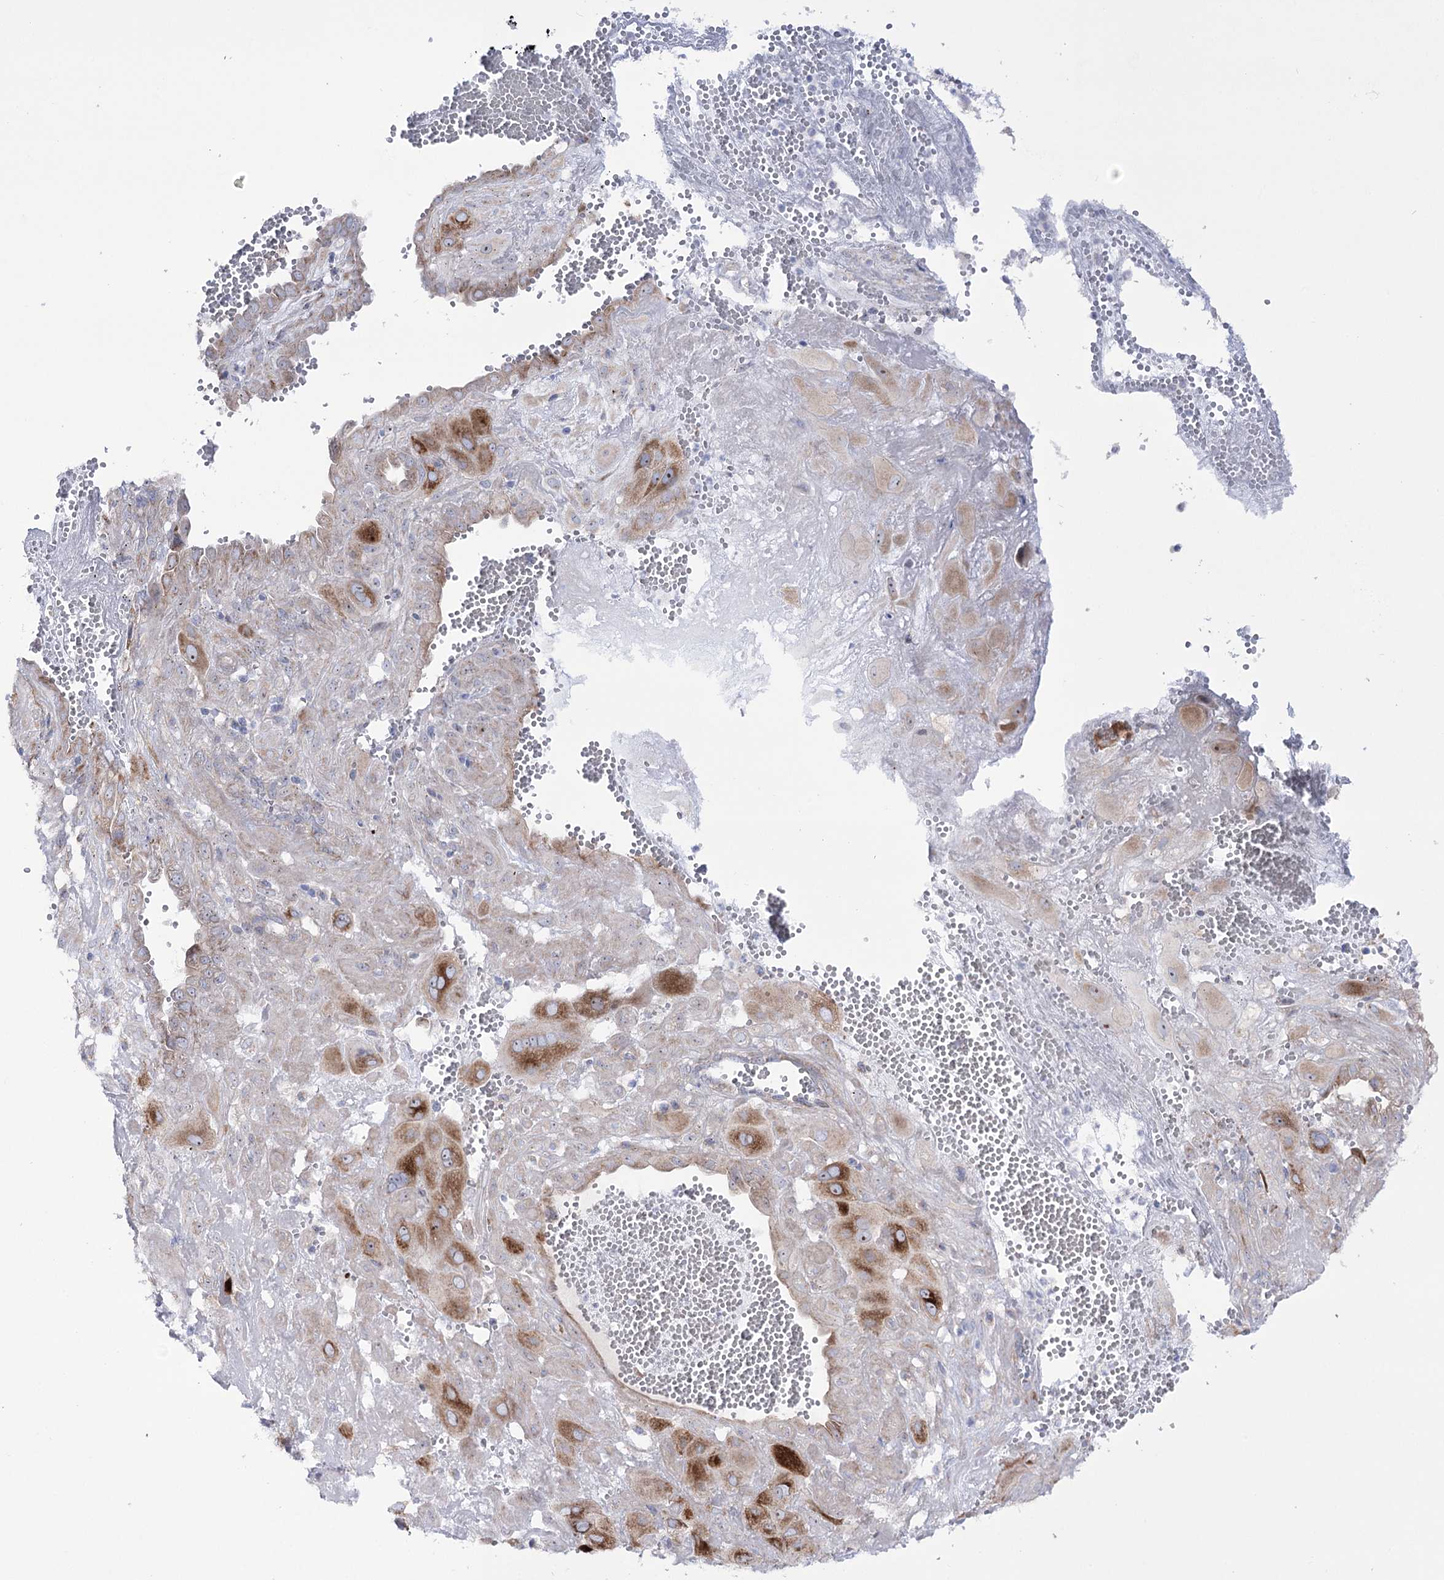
{"staining": {"intensity": "moderate", "quantity": ">75%", "location": "cytoplasmic/membranous"}, "tissue": "cervical cancer", "cell_type": "Tumor cells", "image_type": "cancer", "snomed": [{"axis": "morphology", "description": "Squamous cell carcinoma, NOS"}, {"axis": "topography", "description": "Cervix"}], "caption": "Moderate cytoplasmic/membranous protein staining is identified in about >75% of tumor cells in cervical cancer (squamous cell carcinoma).", "gene": "METTL5", "patient": {"sex": "female", "age": 34}}